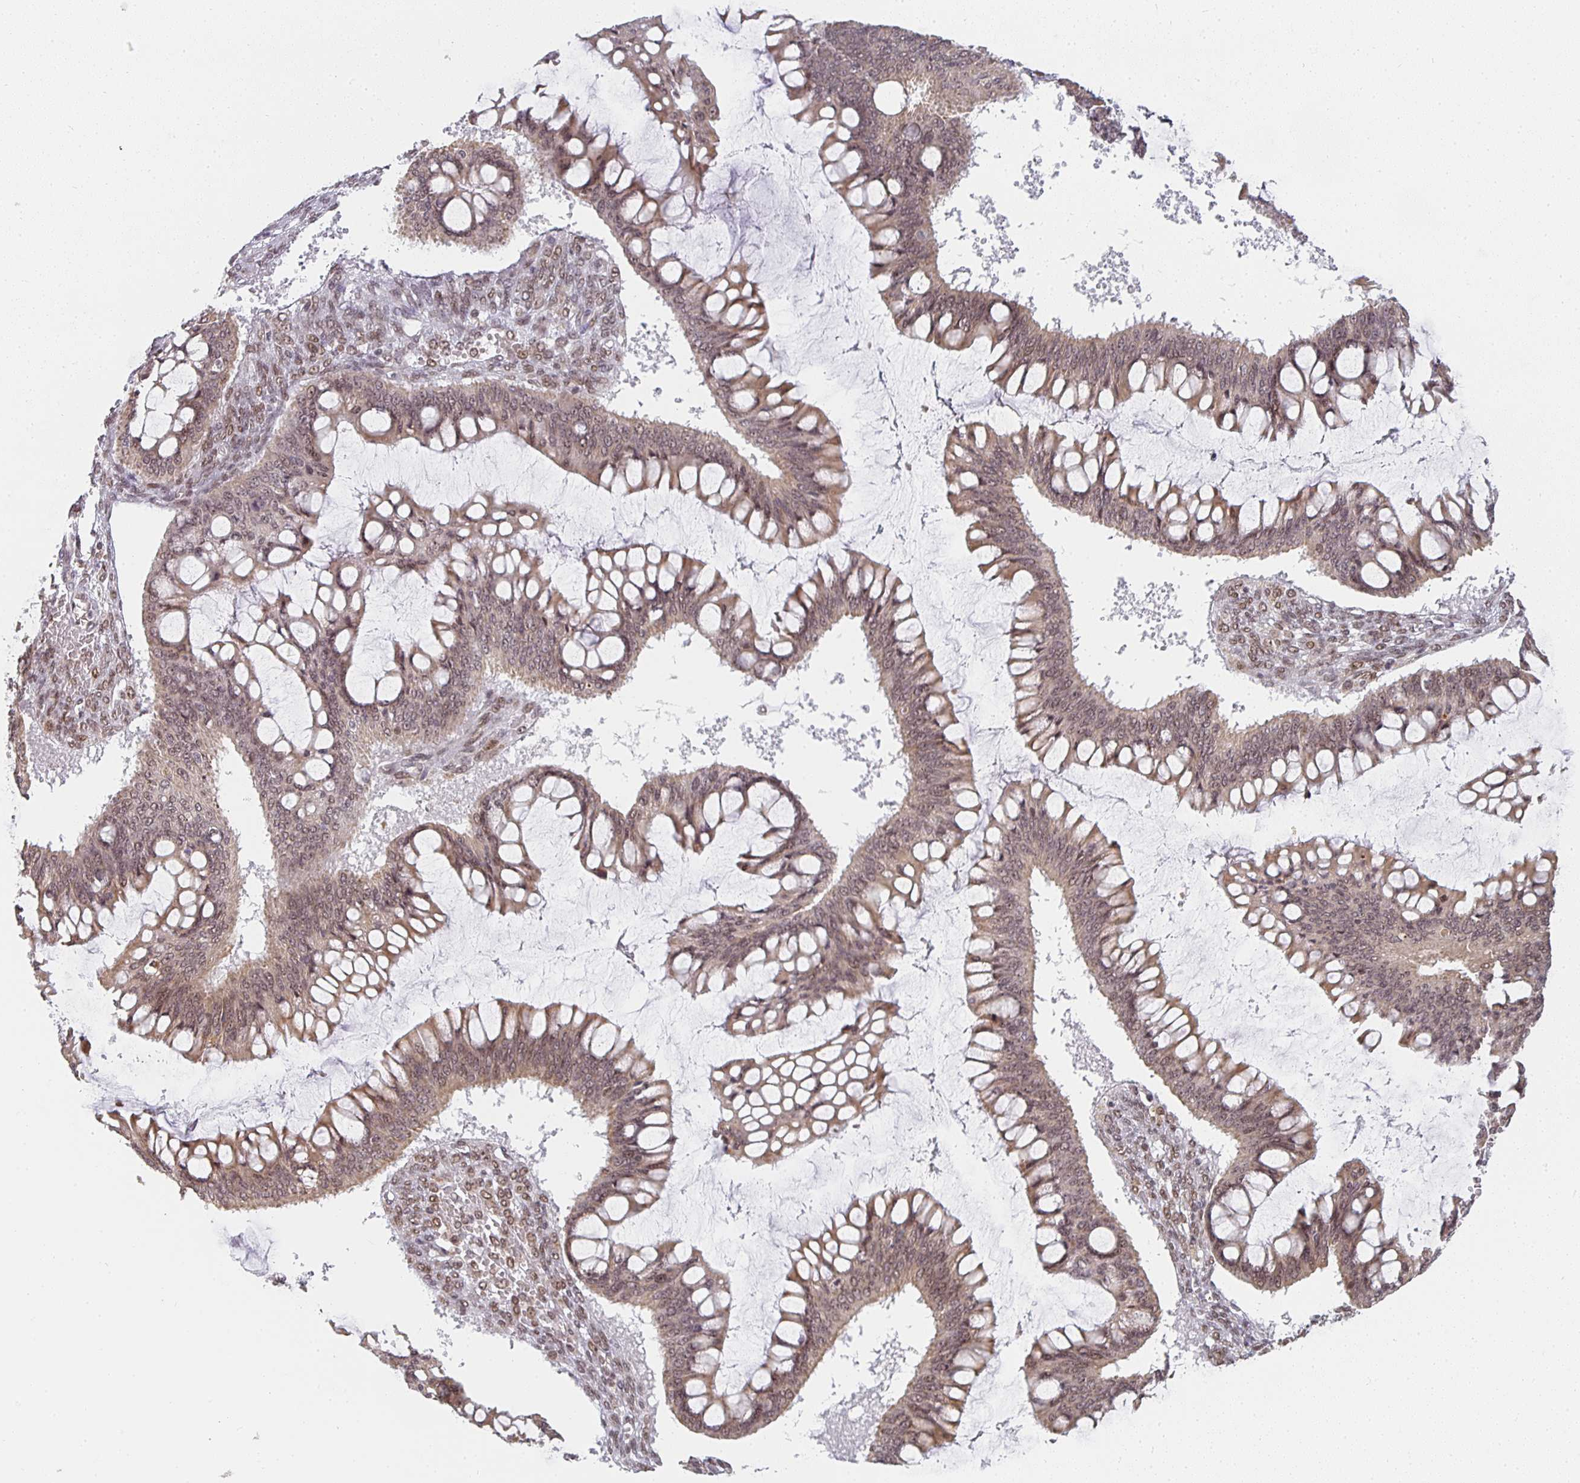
{"staining": {"intensity": "weak", "quantity": ">75%", "location": "cytoplasmic/membranous,nuclear"}, "tissue": "ovarian cancer", "cell_type": "Tumor cells", "image_type": "cancer", "snomed": [{"axis": "morphology", "description": "Cystadenocarcinoma, mucinous, NOS"}, {"axis": "topography", "description": "Ovary"}], "caption": "DAB immunohistochemical staining of human ovarian cancer reveals weak cytoplasmic/membranous and nuclear protein positivity in approximately >75% of tumor cells.", "gene": "SMARCA2", "patient": {"sex": "female", "age": 73}}